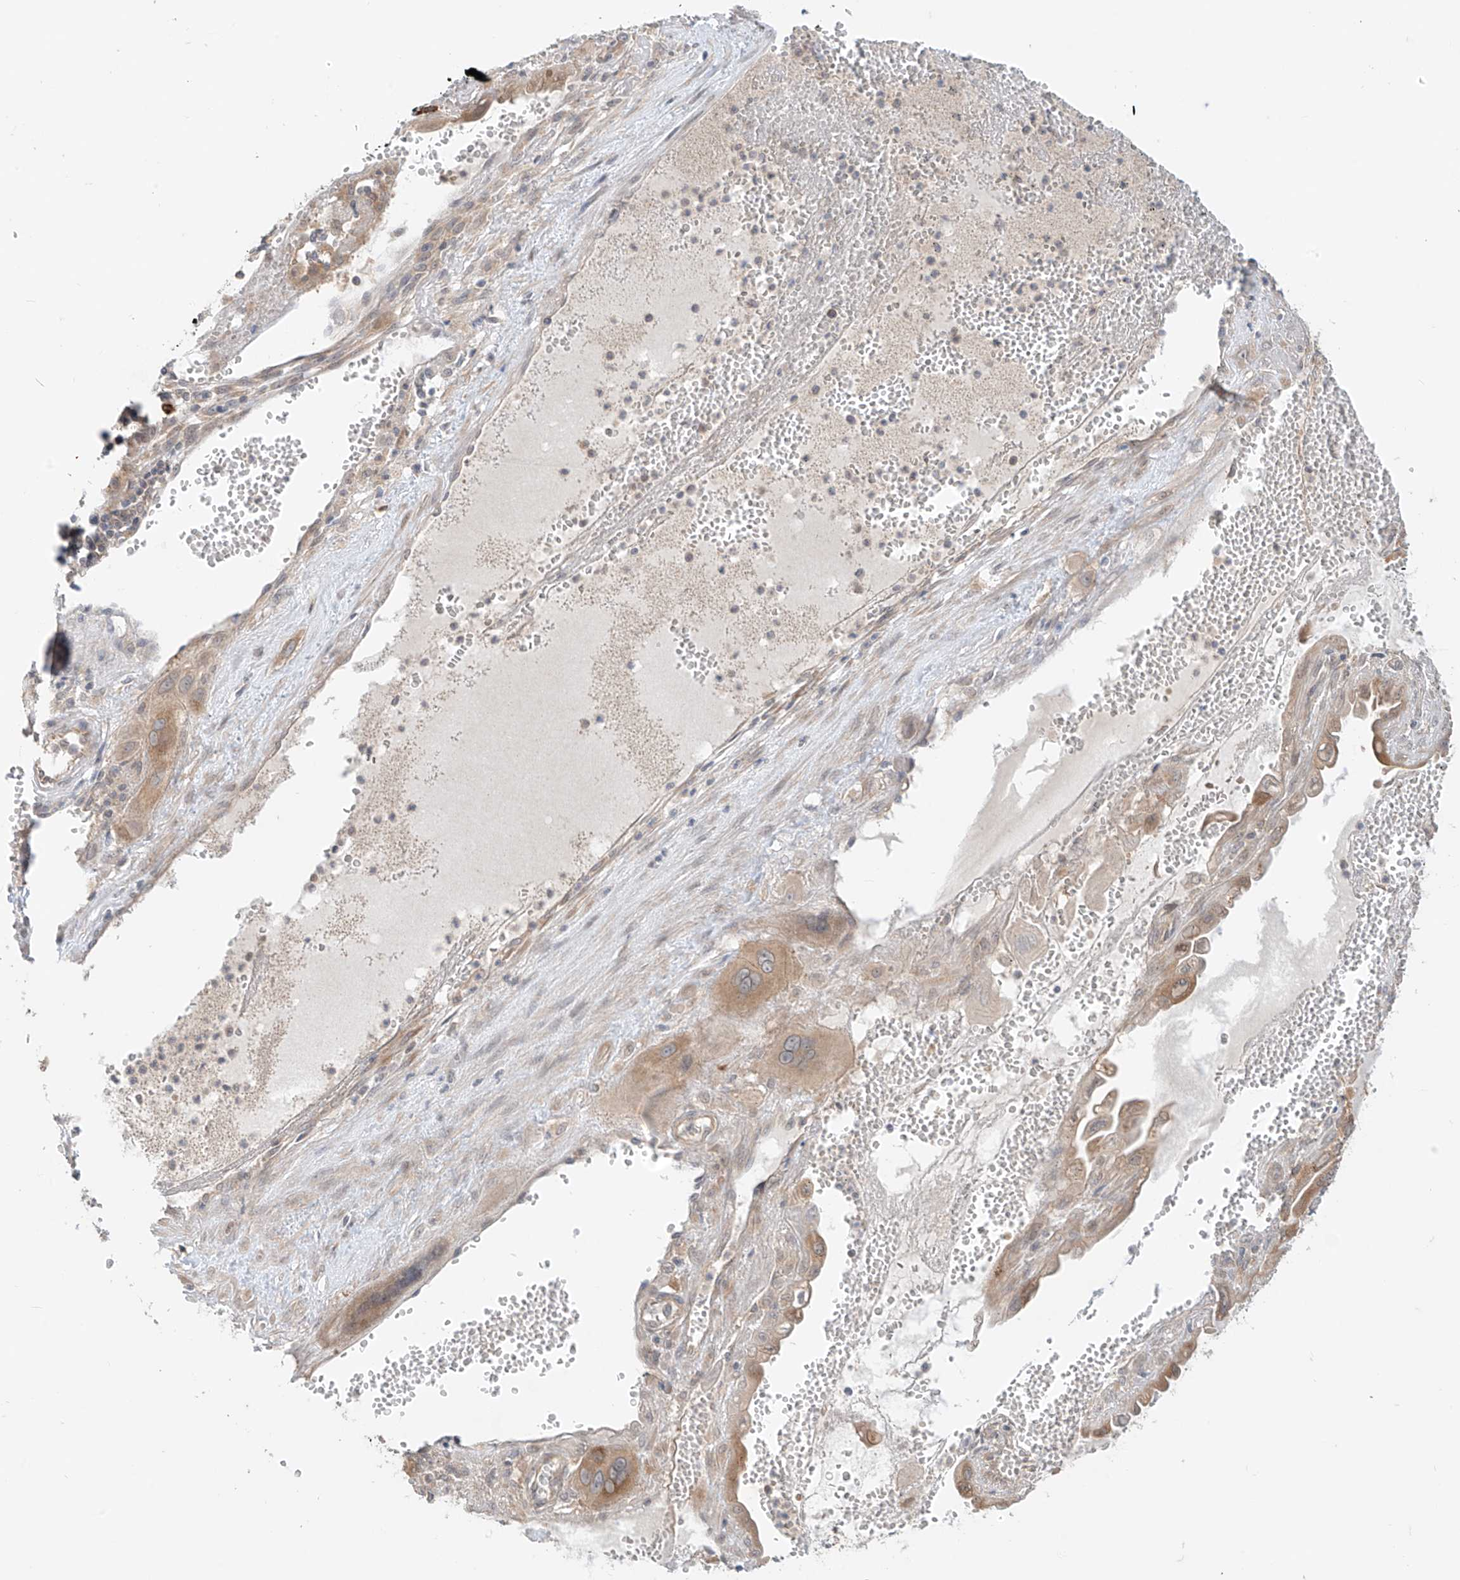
{"staining": {"intensity": "moderate", "quantity": "25%-75%", "location": "cytoplasmic/membranous"}, "tissue": "cervical cancer", "cell_type": "Tumor cells", "image_type": "cancer", "snomed": [{"axis": "morphology", "description": "Squamous cell carcinoma, NOS"}, {"axis": "topography", "description": "Cervix"}], "caption": "A histopathology image showing moderate cytoplasmic/membranous expression in approximately 25%-75% of tumor cells in cervical cancer, as visualized by brown immunohistochemical staining.", "gene": "MTUS2", "patient": {"sex": "female", "age": 34}}